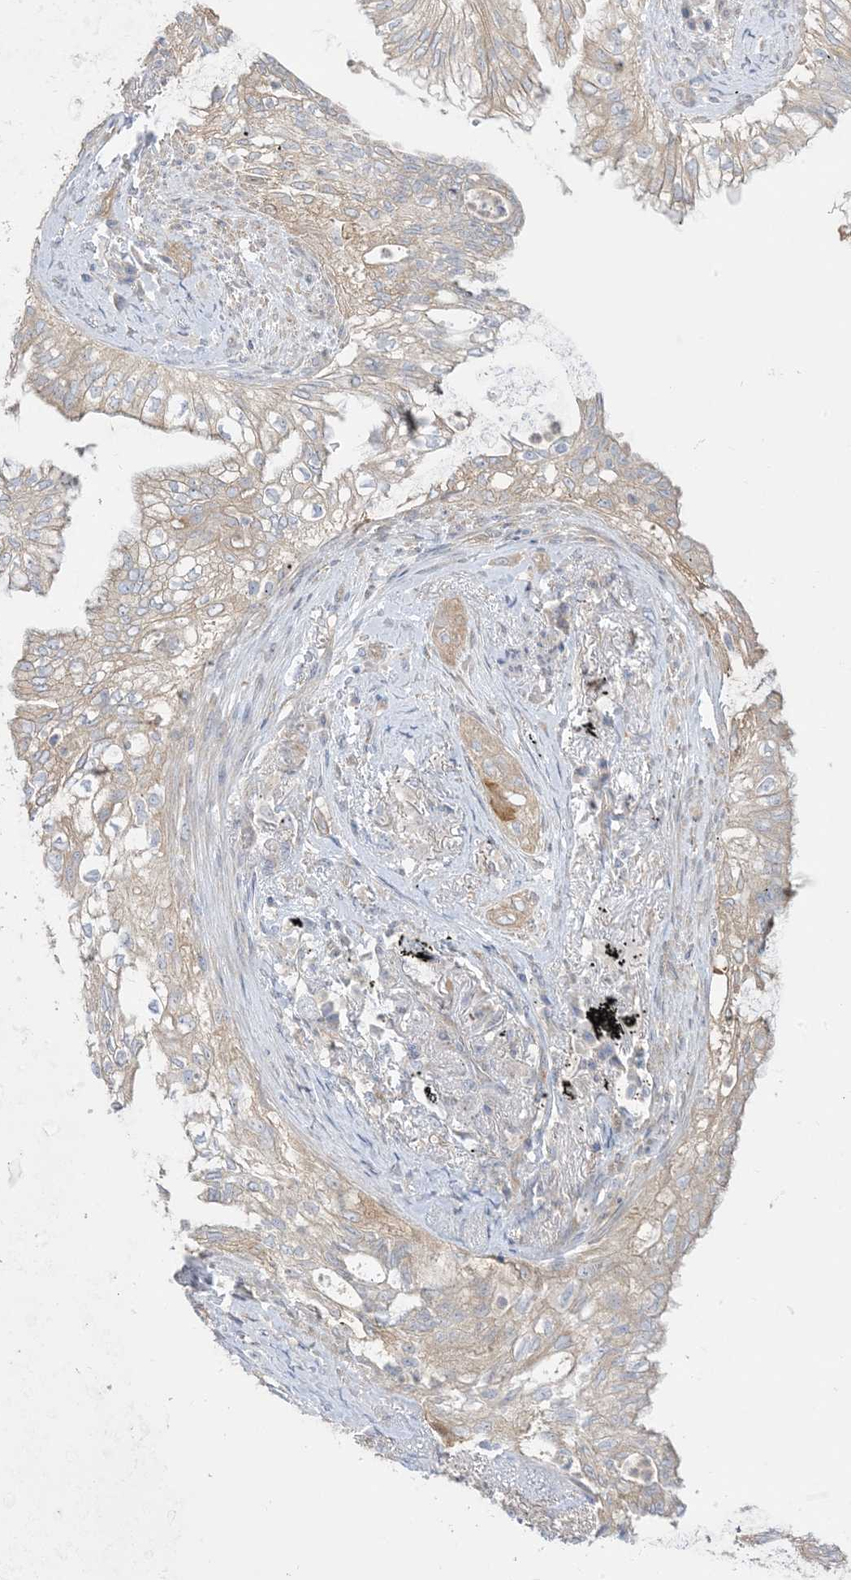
{"staining": {"intensity": "weak", "quantity": "25%-75%", "location": "cytoplasmic/membranous"}, "tissue": "lung cancer", "cell_type": "Tumor cells", "image_type": "cancer", "snomed": [{"axis": "morphology", "description": "Adenocarcinoma, NOS"}, {"axis": "topography", "description": "Lung"}], "caption": "High-power microscopy captured an immunohistochemistry histopathology image of lung adenocarcinoma, revealing weak cytoplasmic/membranous positivity in approximately 25%-75% of tumor cells. The staining is performed using DAB (3,3'-diaminobenzidine) brown chromogen to label protein expression. The nuclei are counter-stained blue using hematoxylin.", "gene": "ARHGEF9", "patient": {"sex": "female", "age": 70}}